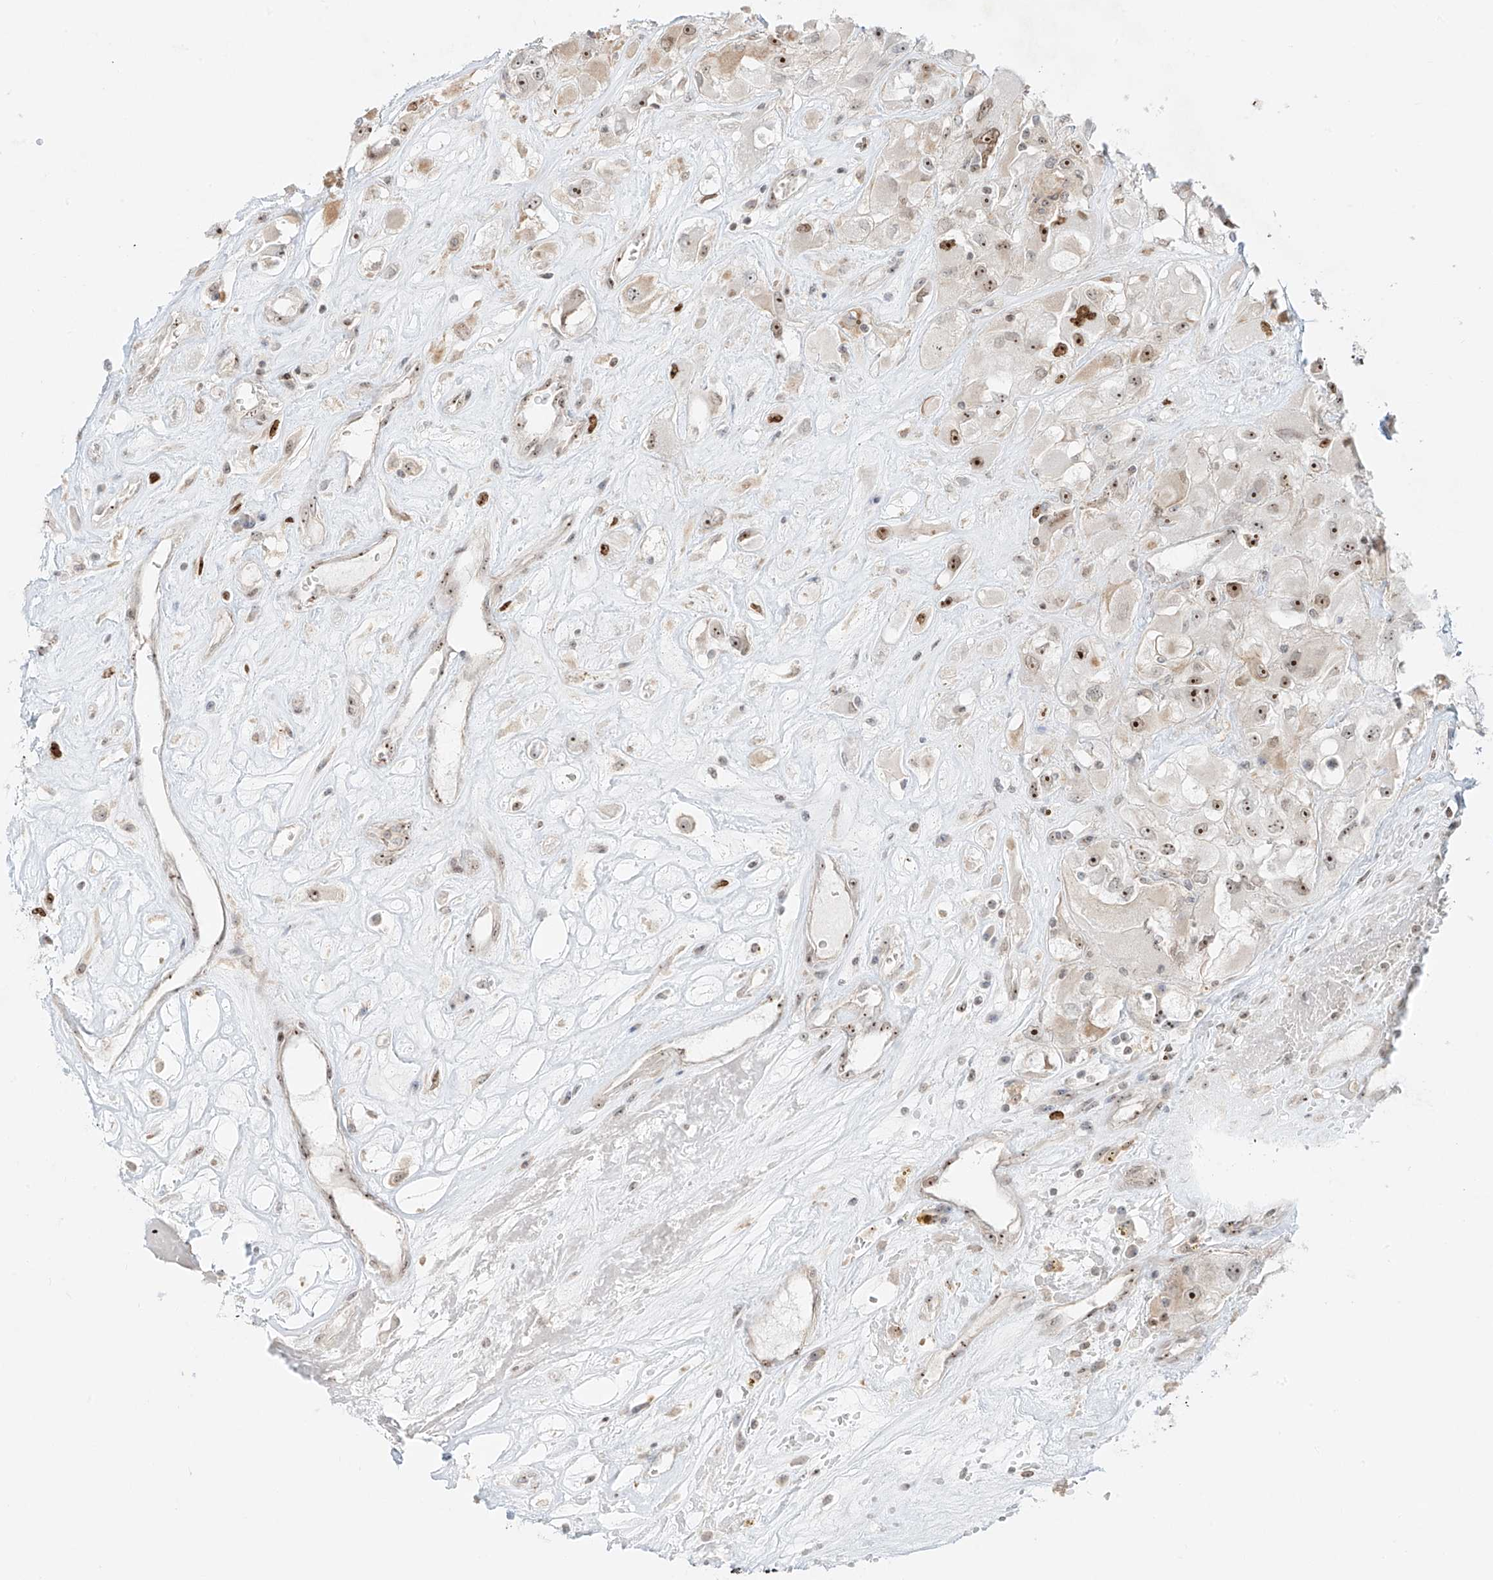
{"staining": {"intensity": "moderate", "quantity": ">75%", "location": "nuclear"}, "tissue": "renal cancer", "cell_type": "Tumor cells", "image_type": "cancer", "snomed": [{"axis": "morphology", "description": "Adenocarcinoma, NOS"}, {"axis": "topography", "description": "Kidney"}], "caption": "This image shows immunohistochemistry staining of human renal cancer, with medium moderate nuclear expression in approximately >75% of tumor cells.", "gene": "ZNF512", "patient": {"sex": "female", "age": 52}}